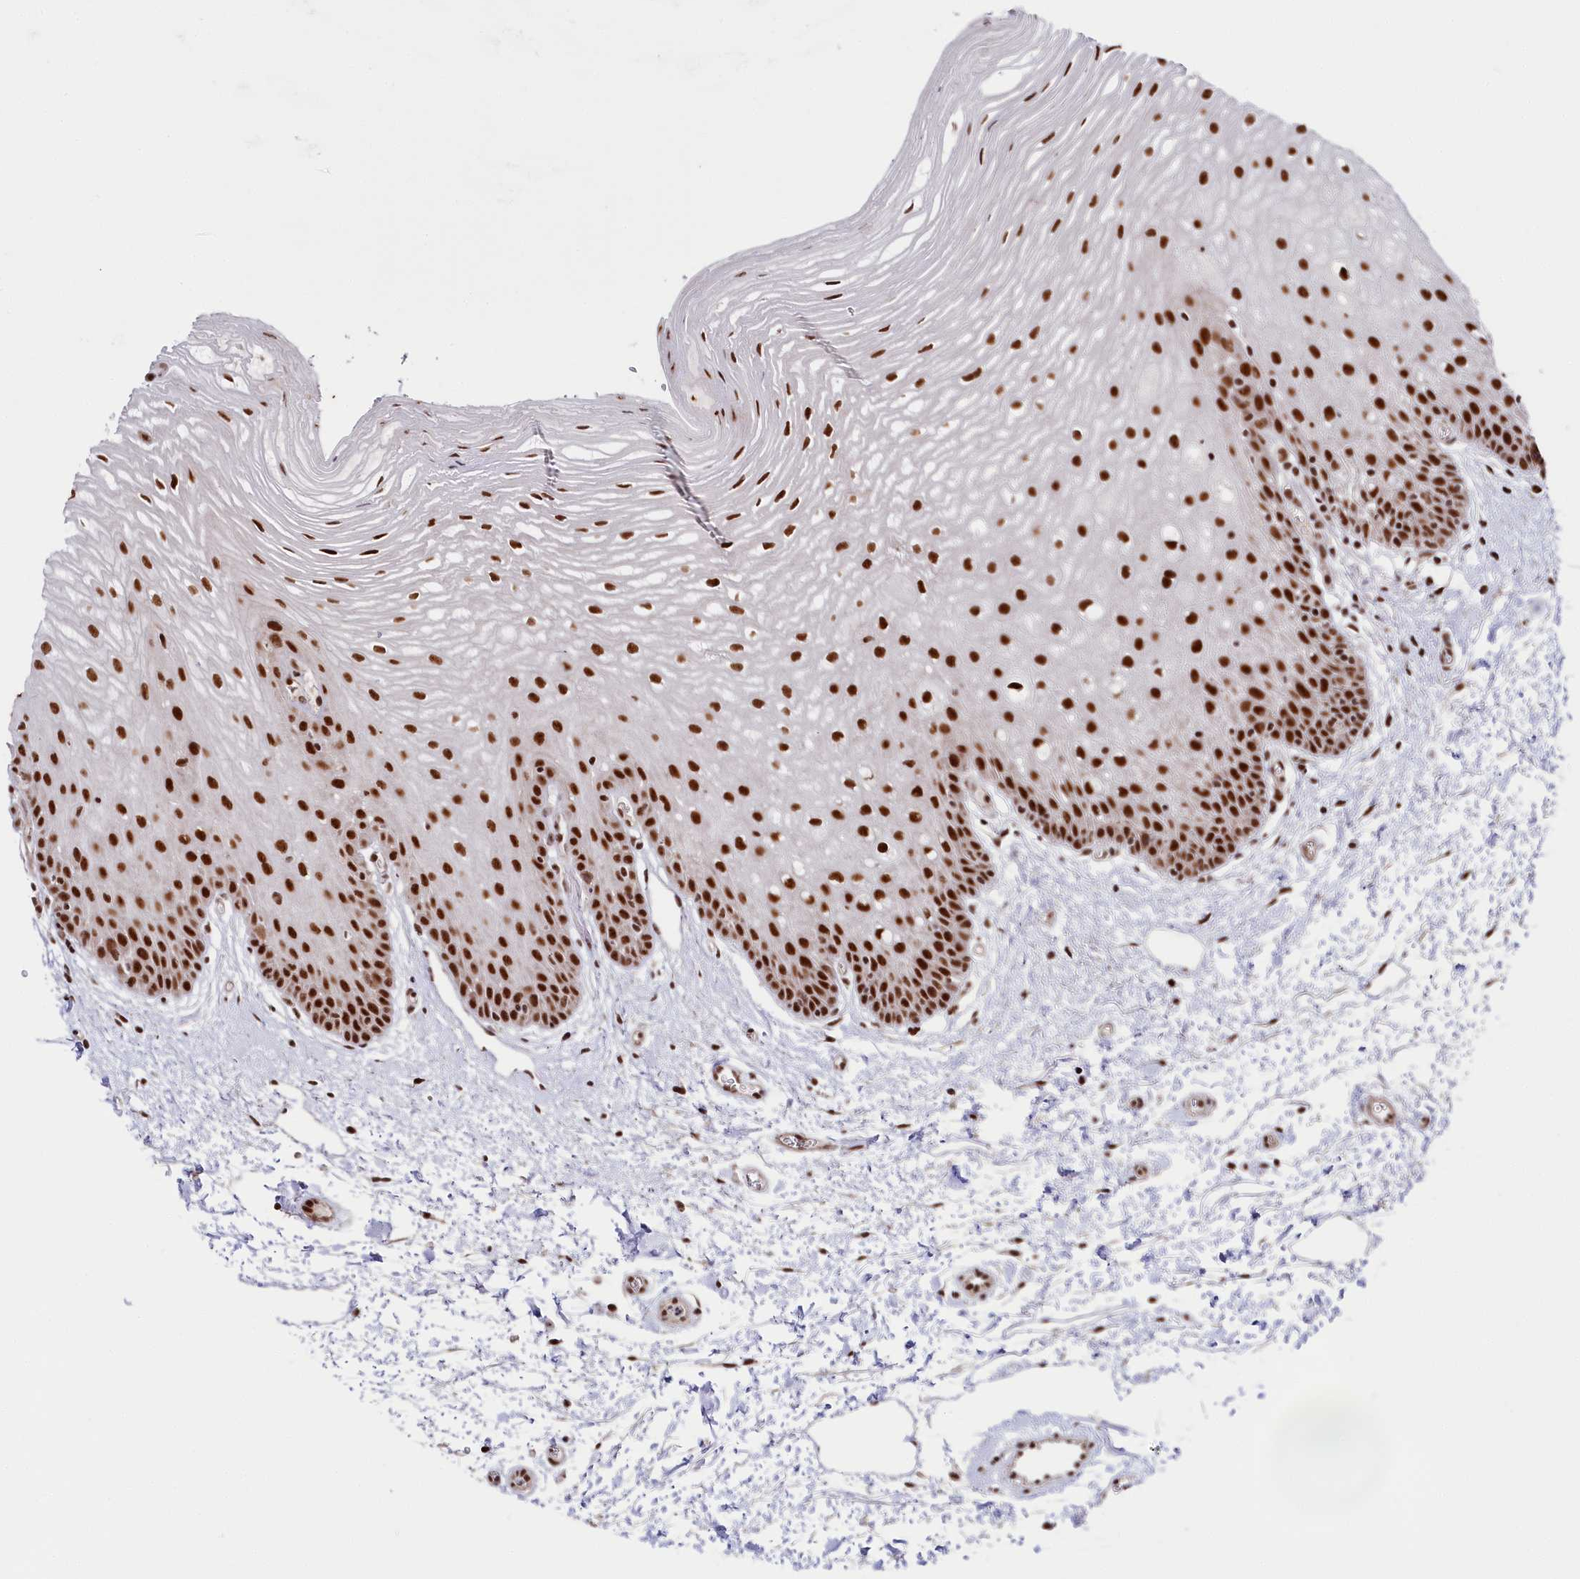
{"staining": {"intensity": "strong", "quantity": ">75%", "location": "nuclear"}, "tissue": "oral mucosa", "cell_type": "Squamous epithelial cells", "image_type": "normal", "snomed": [{"axis": "morphology", "description": "Normal tissue, NOS"}, {"axis": "topography", "description": "Oral tissue"}, {"axis": "topography", "description": "Tounge, NOS"}], "caption": "High-magnification brightfield microscopy of benign oral mucosa stained with DAB (3,3'-diaminobenzidine) (brown) and counterstained with hematoxylin (blue). squamous epithelial cells exhibit strong nuclear positivity is seen in about>75% of cells.", "gene": "POLR2H", "patient": {"sex": "female", "age": 73}}